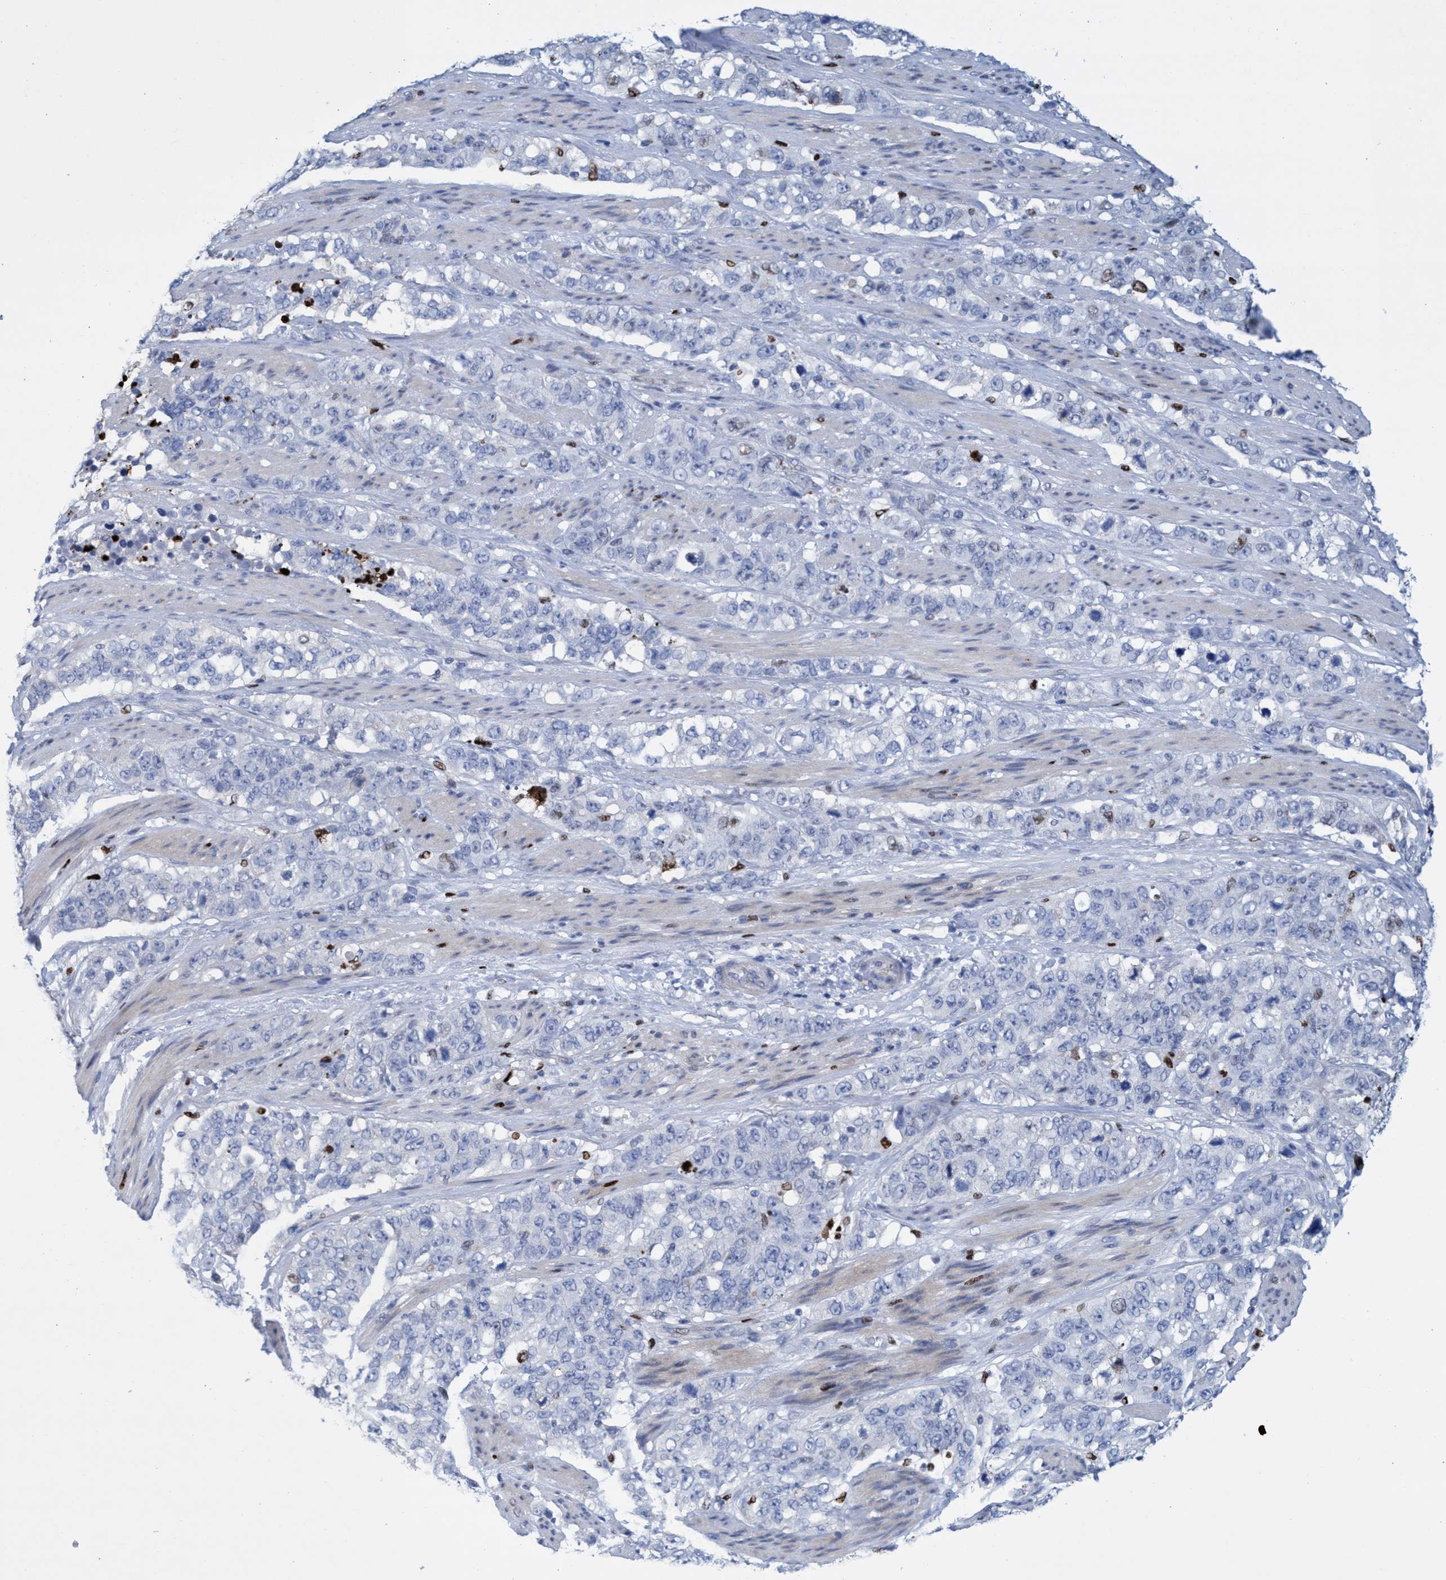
{"staining": {"intensity": "negative", "quantity": "none", "location": "none"}, "tissue": "stomach cancer", "cell_type": "Tumor cells", "image_type": "cancer", "snomed": [{"axis": "morphology", "description": "Adenocarcinoma, NOS"}, {"axis": "topography", "description": "Stomach"}], "caption": "IHC histopathology image of human adenocarcinoma (stomach) stained for a protein (brown), which displays no positivity in tumor cells.", "gene": "R3HCC1", "patient": {"sex": "male", "age": 48}}